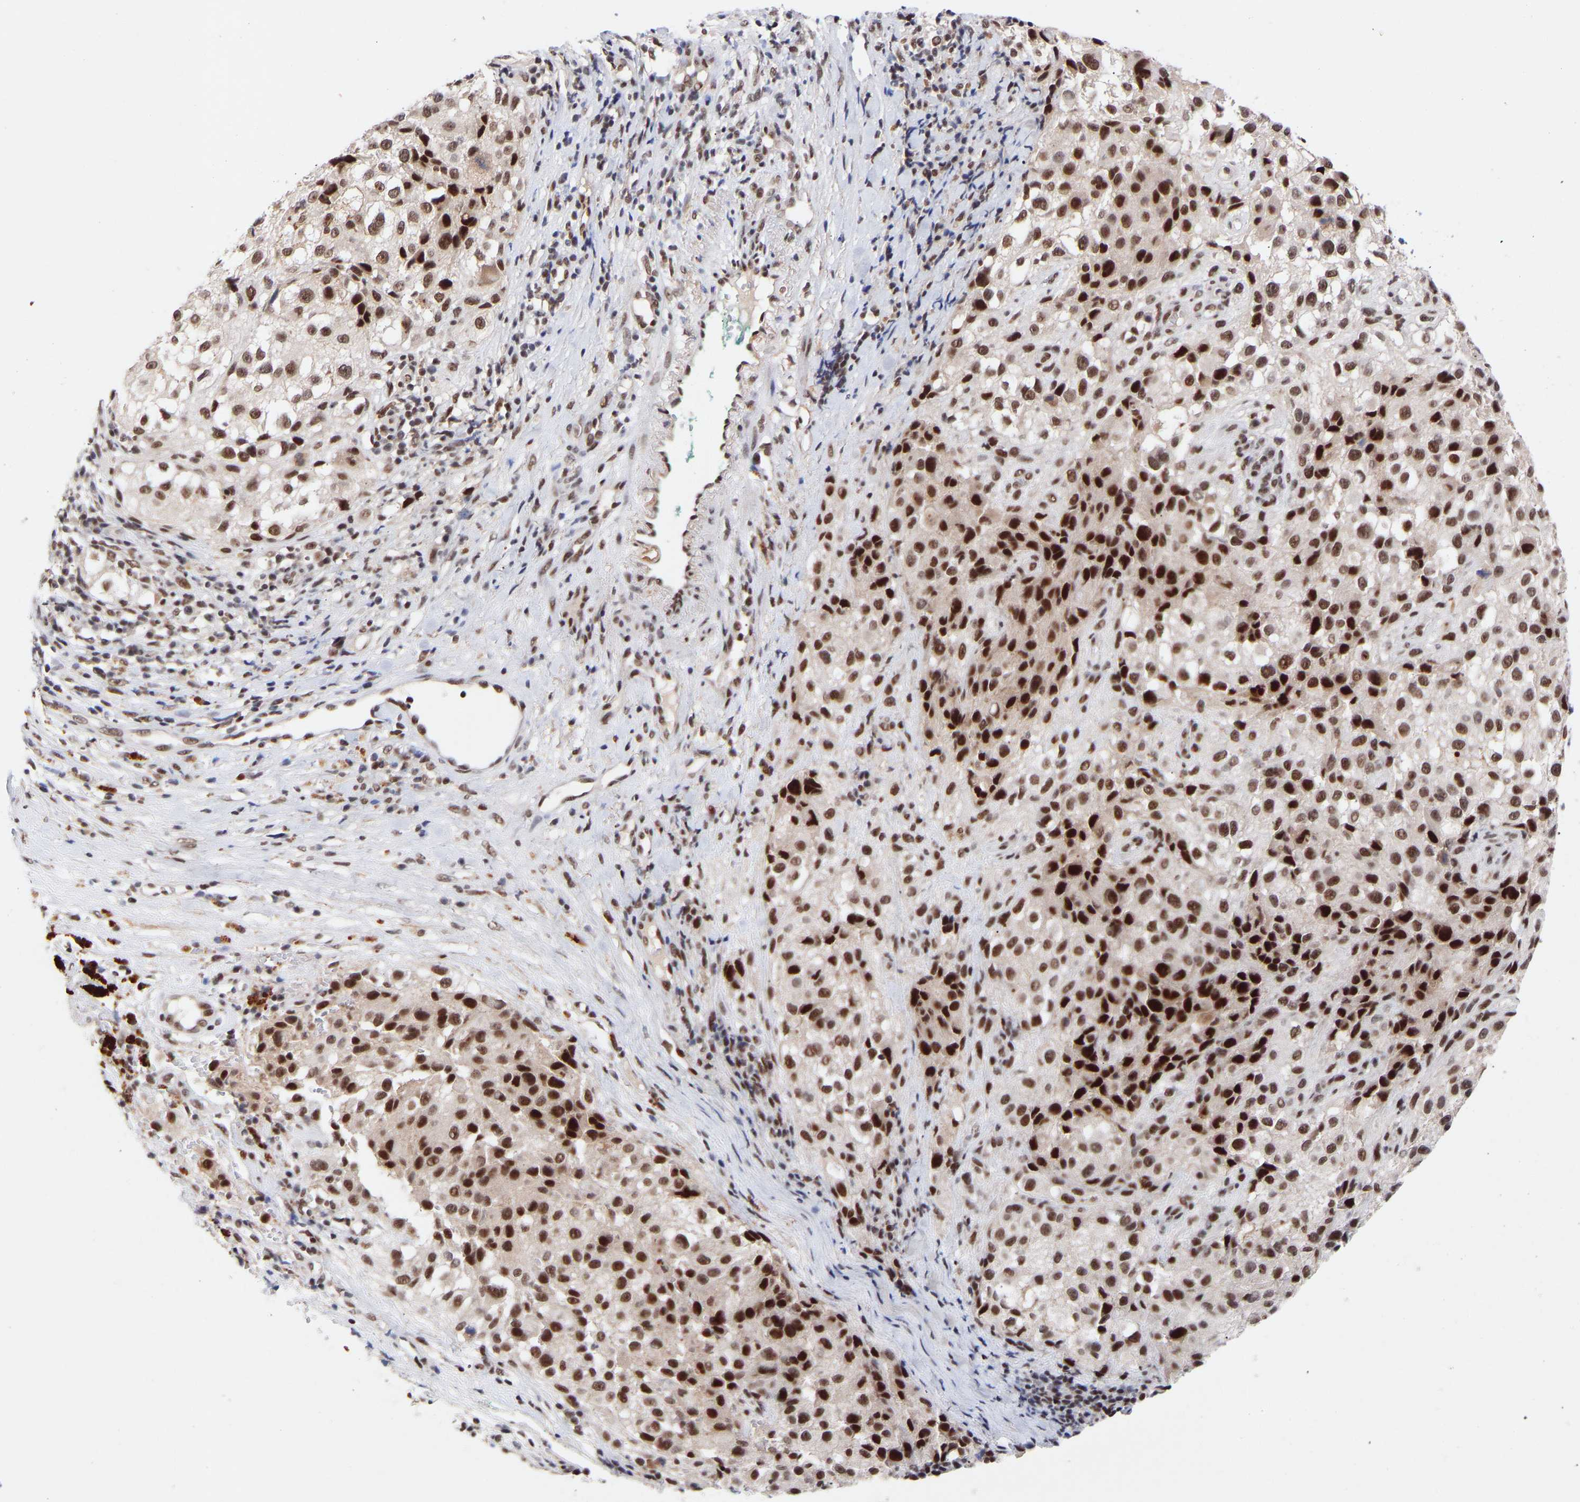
{"staining": {"intensity": "strong", "quantity": ">75%", "location": "nuclear"}, "tissue": "melanoma", "cell_type": "Tumor cells", "image_type": "cancer", "snomed": [{"axis": "morphology", "description": "Necrosis, NOS"}, {"axis": "morphology", "description": "Malignant melanoma, NOS"}, {"axis": "topography", "description": "Skin"}], "caption": "Melanoma was stained to show a protein in brown. There is high levels of strong nuclear staining in approximately >75% of tumor cells.", "gene": "RBM15", "patient": {"sex": "female", "age": 87}}